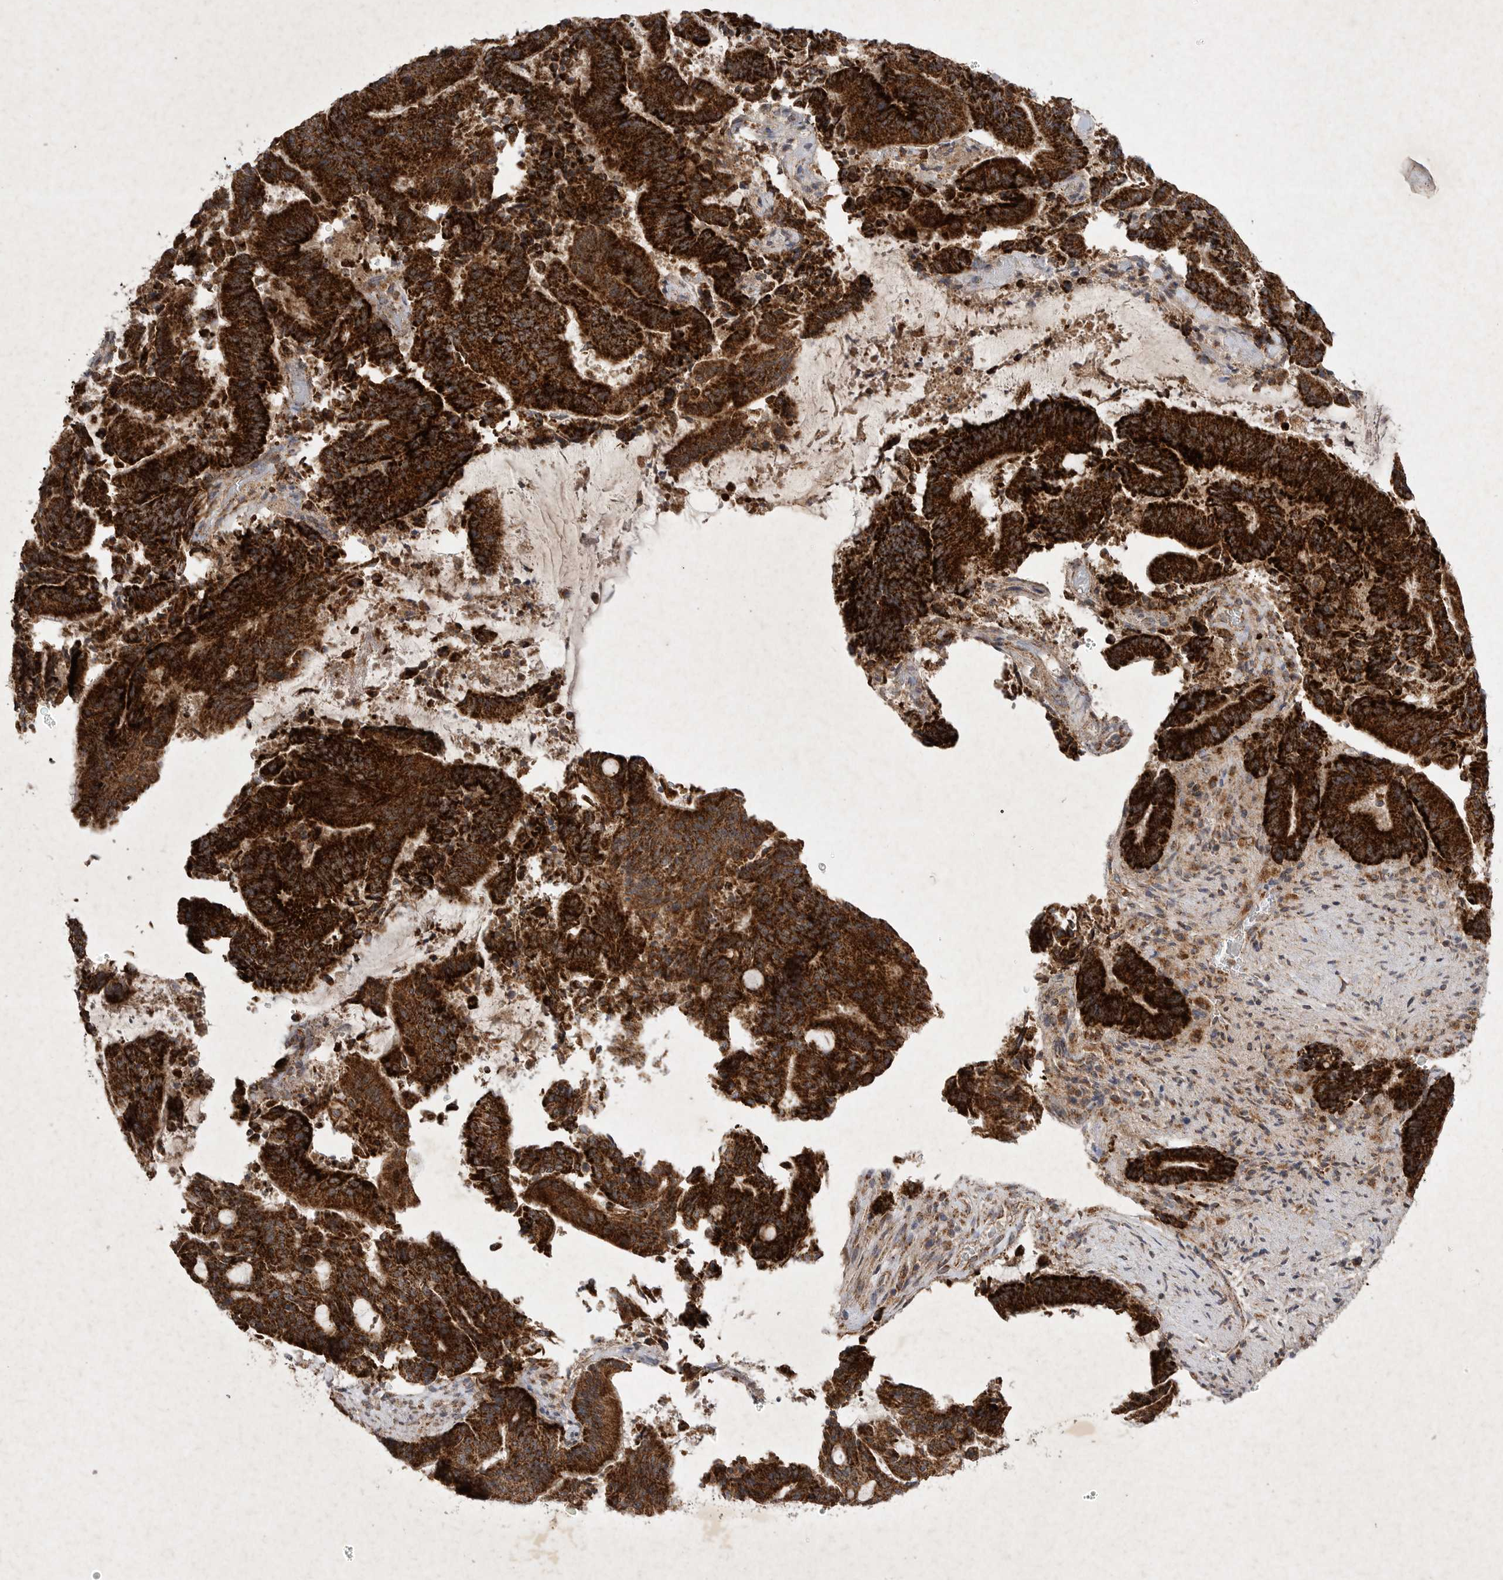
{"staining": {"intensity": "strong", "quantity": ">75%", "location": "cytoplasmic/membranous"}, "tissue": "liver cancer", "cell_type": "Tumor cells", "image_type": "cancer", "snomed": [{"axis": "morphology", "description": "Normal tissue, NOS"}, {"axis": "morphology", "description": "Cholangiocarcinoma"}, {"axis": "topography", "description": "Liver"}, {"axis": "topography", "description": "Peripheral nerve tissue"}], "caption": "Tumor cells display strong cytoplasmic/membranous staining in about >75% of cells in liver cancer. (brown staining indicates protein expression, while blue staining denotes nuclei).", "gene": "DDR1", "patient": {"sex": "female", "age": 73}}